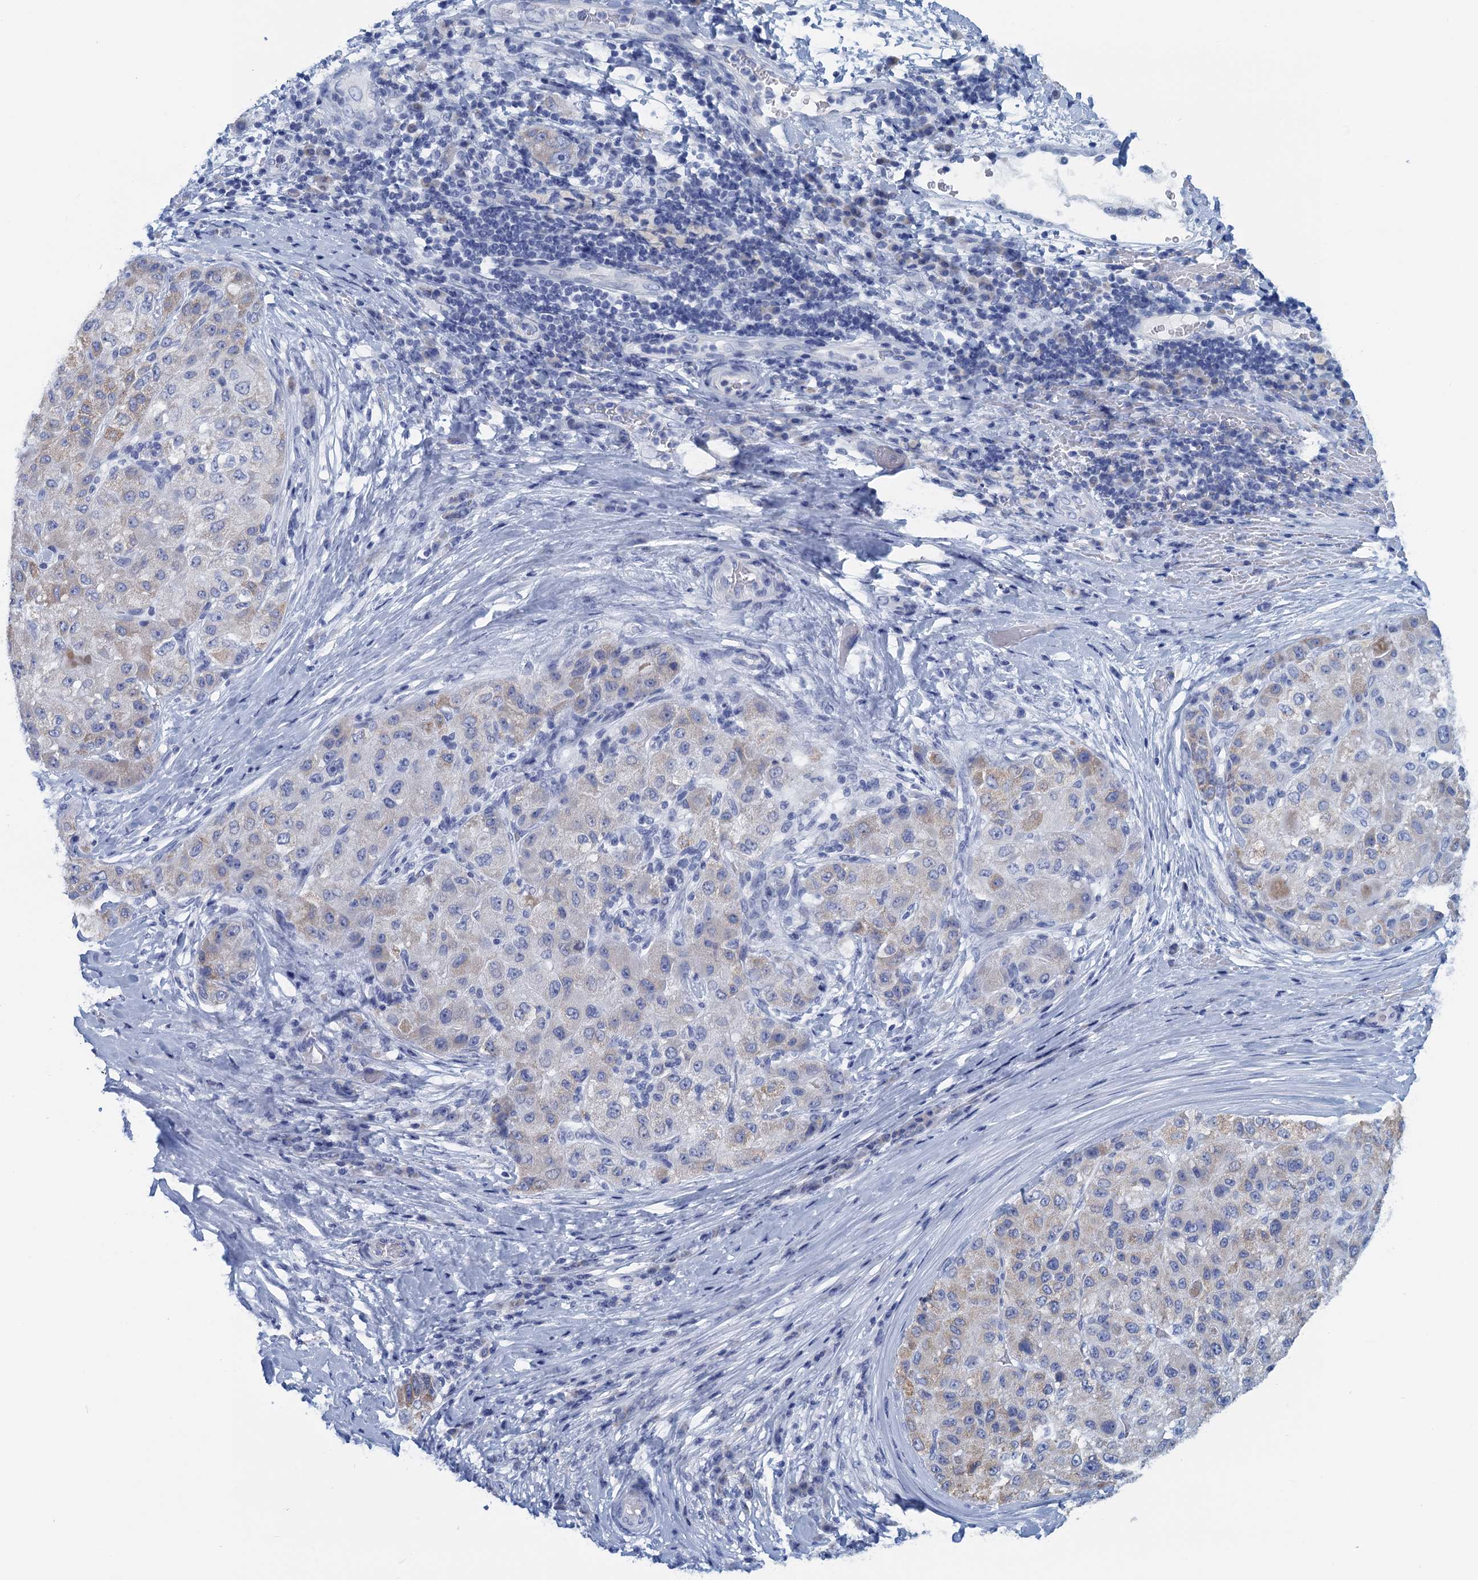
{"staining": {"intensity": "weak", "quantity": "<25%", "location": "cytoplasmic/membranous"}, "tissue": "liver cancer", "cell_type": "Tumor cells", "image_type": "cancer", "snomed": [{"axis": "morphology", "description": "Carcinoma, Hepatocellular, NOS"}, {"axis": "topography", "description": "Liver"}], "caption": "Tumor cells are negative for brown protein staining in liver cancer (hepatocellular carcinoma). Brightfield microscopy of immunohistochemistry (IHC) stained with DAB (3,3'-diaminobenzidine) (brown) and hematoxylin (blue), captured at high magnification.", "gene": "SCEL", "patient": {"sex": "male", "age": 80}}